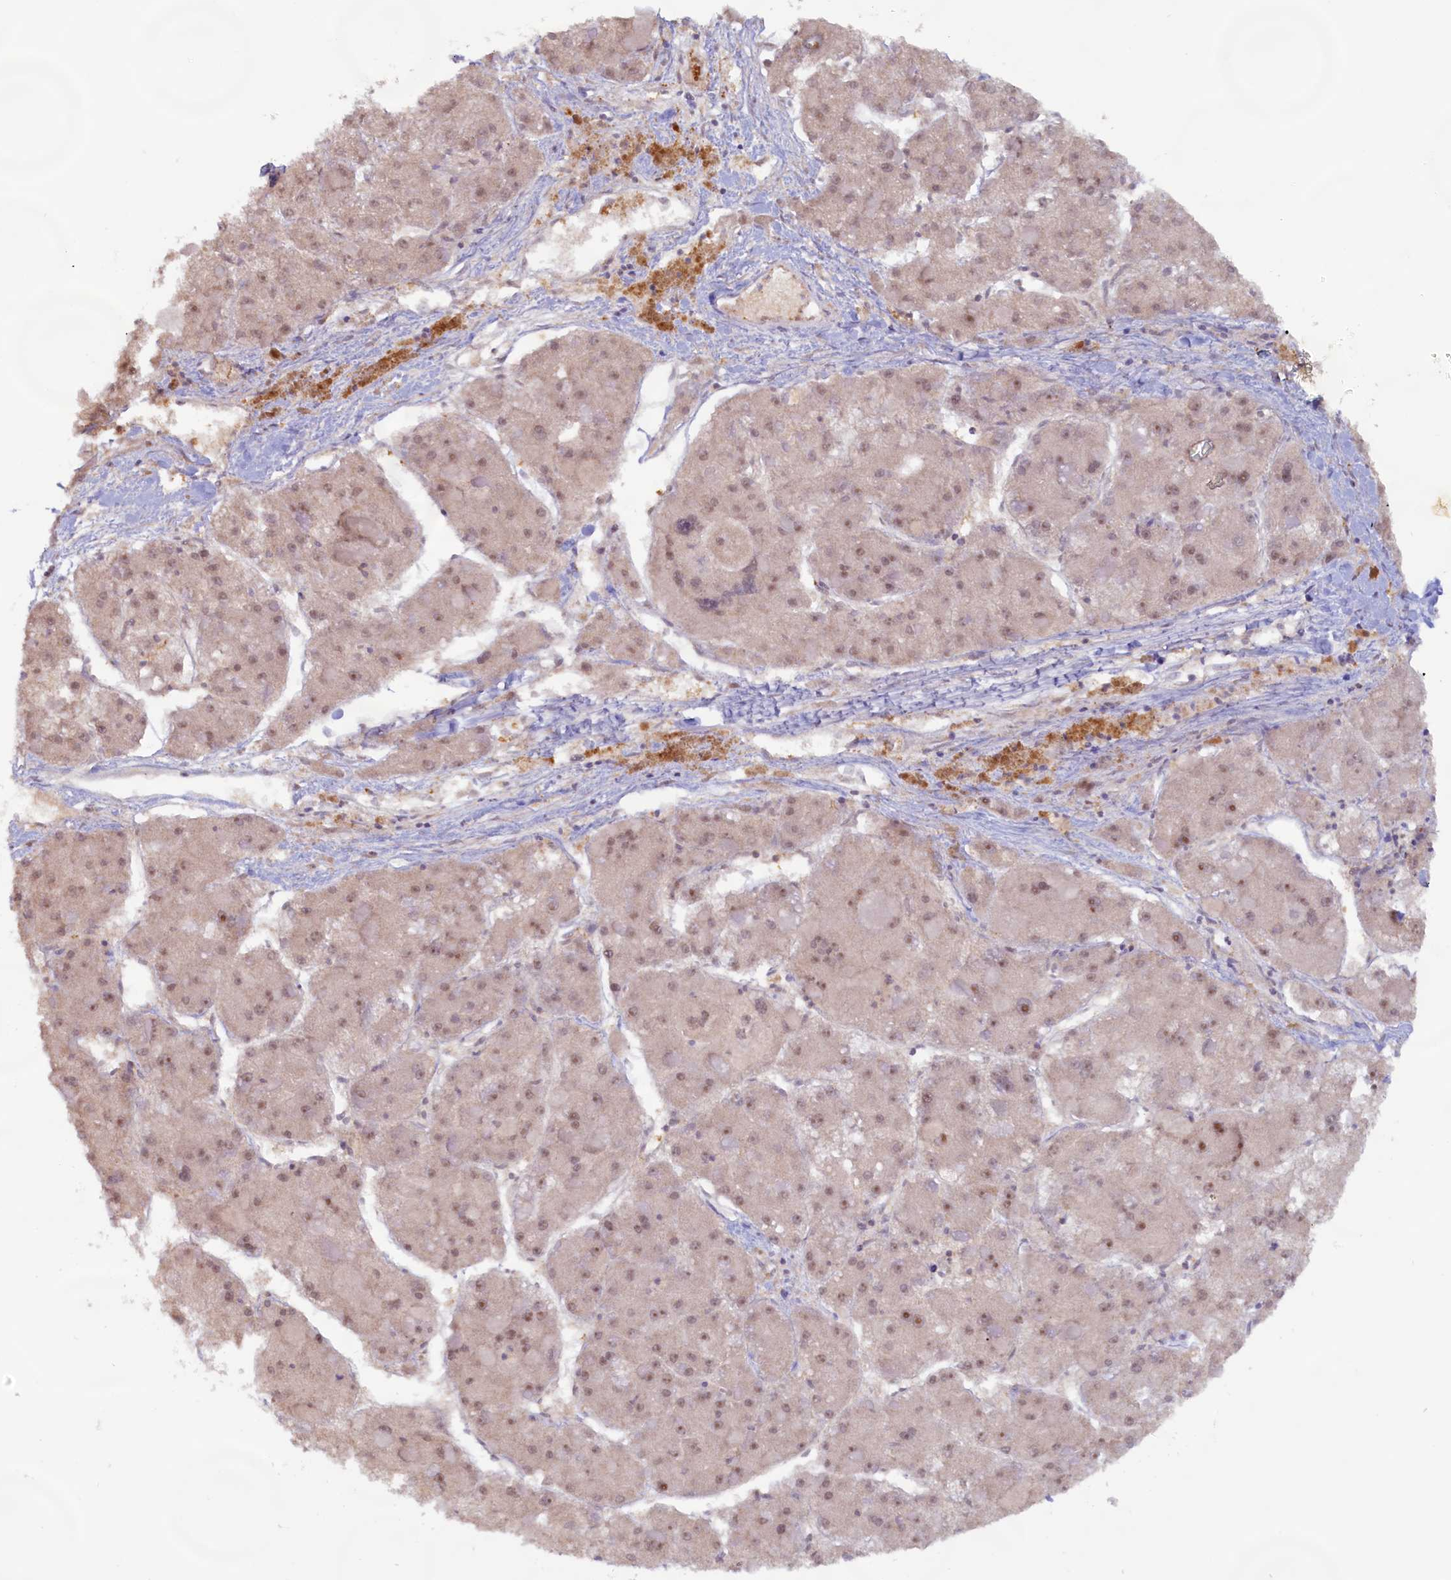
{"staining": {"intensity": "moderate", "quantity": ">75%", "location": "nuclear"}, "tissue": "liver cancer", "cell_type": "Tumor cells", "image_type": "cancer", "snomed": [{"axis": "morphology", "description": "Carcinoma, Hepatocellular, NOS"}, {"axis": "topography", "description": "Liver"}], "caption": "Immunohistochemical staining of liver hepatocellular carcinoma demonstrates medium levels of moderate nuclear expression in about >75% of tumor cells. (DAB (3,3'-diaminobenzidine) = brown stain, brightfield microscopy at high magnification).", "gene": "C1D", "patient": {"sex": "female", "age": 73}}